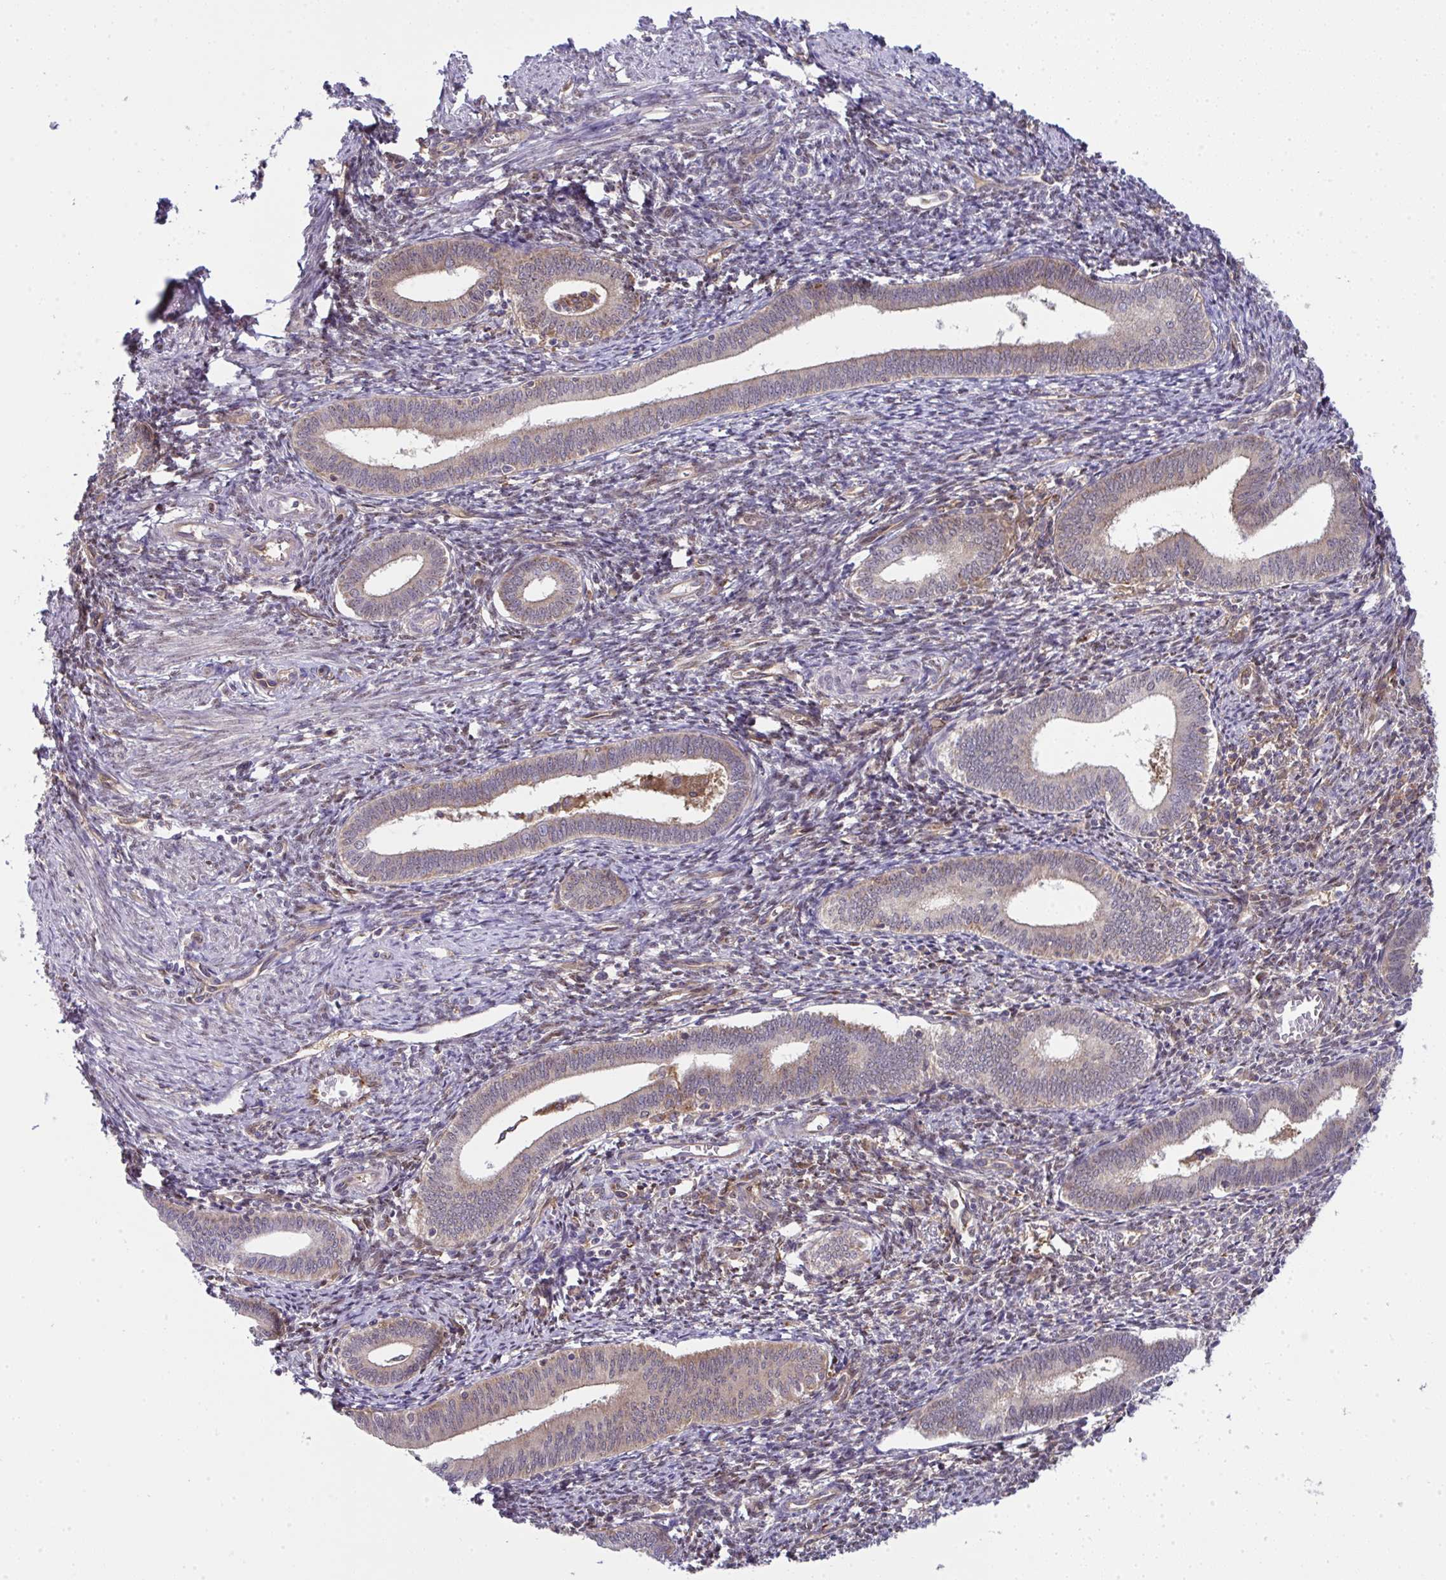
{"staining": {"intensity": "moderate", "quantity": "<25%", "location": "nuclear"}, "tissue": "endometrium", "cell_type": "Cells in endometrial stroma", "image_type": "normal", "snomed": [{"axis": "morphology", "description": "Normal tissue, NOS"}, {"axis": "topography", "description": "Endometrium"}], "caption": "A brown stain labels moderate nuclear expression of a protein in cells in endometrial stroma of normal endometrium.", "gene": "ALDH16A1", "patient": {"sex": "female", "age": 41}}